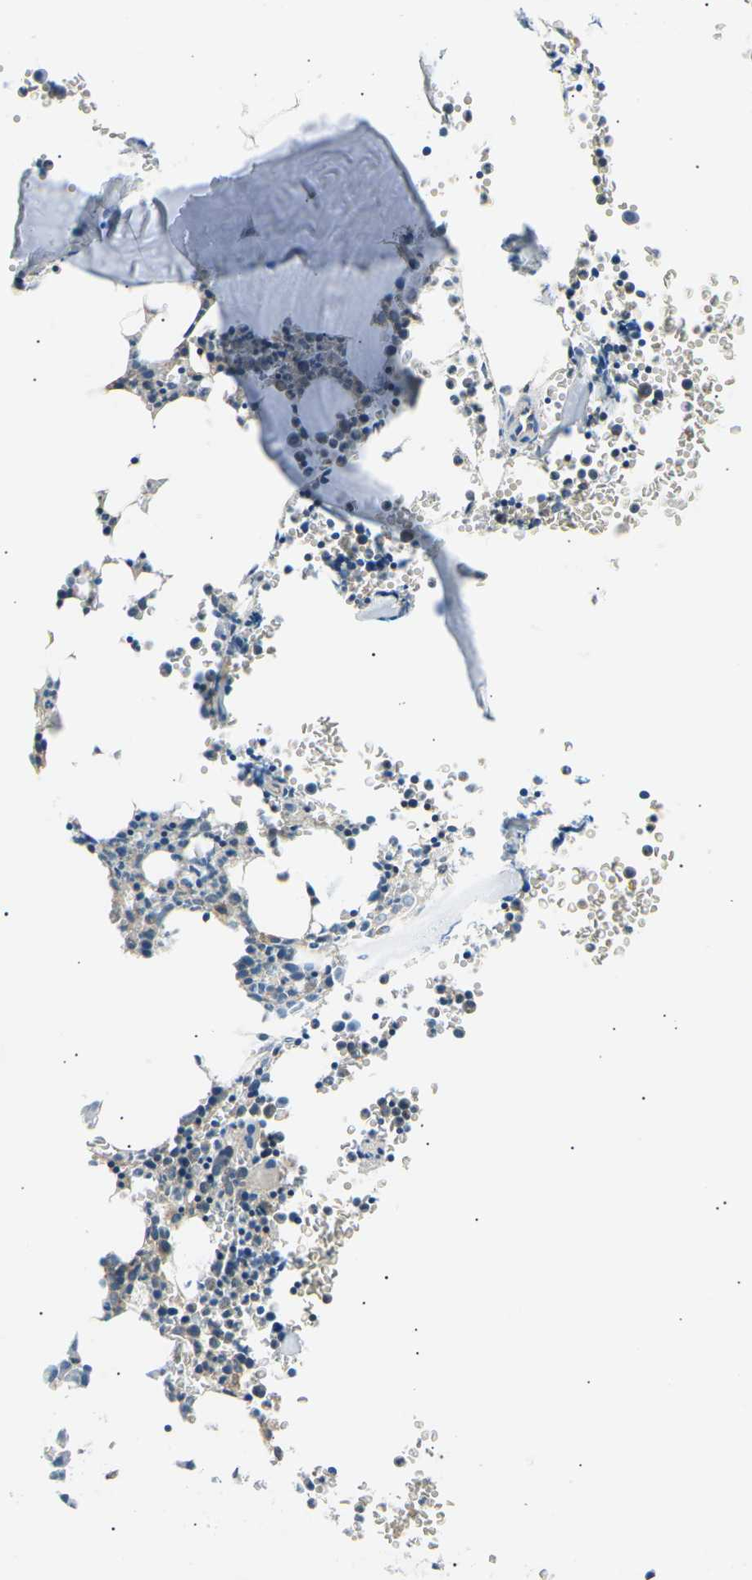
{"staining": {"intensity": "moderate", "quantity": "<25%", "location": "cytoplasmic/membranous"}, "tissue": "bone marrow", "cell_type": "Hematopoietic cells", "image_type": "normal", "snomed": [{"axis": "morphology", "description": "Normal tissue, NOS"}, {"axis": "morphology", "description": "Inflammation, NOS"}, {"axis": "topography", "description": "Bone marrow"}], "caption": "The immunohistochemical stain highlights moderate cytoplasmic/membranous expression in hematopoietic cells of benign bone marrow.", "gene": "SLK", "patient": {"sex": "female", "age": 61}}